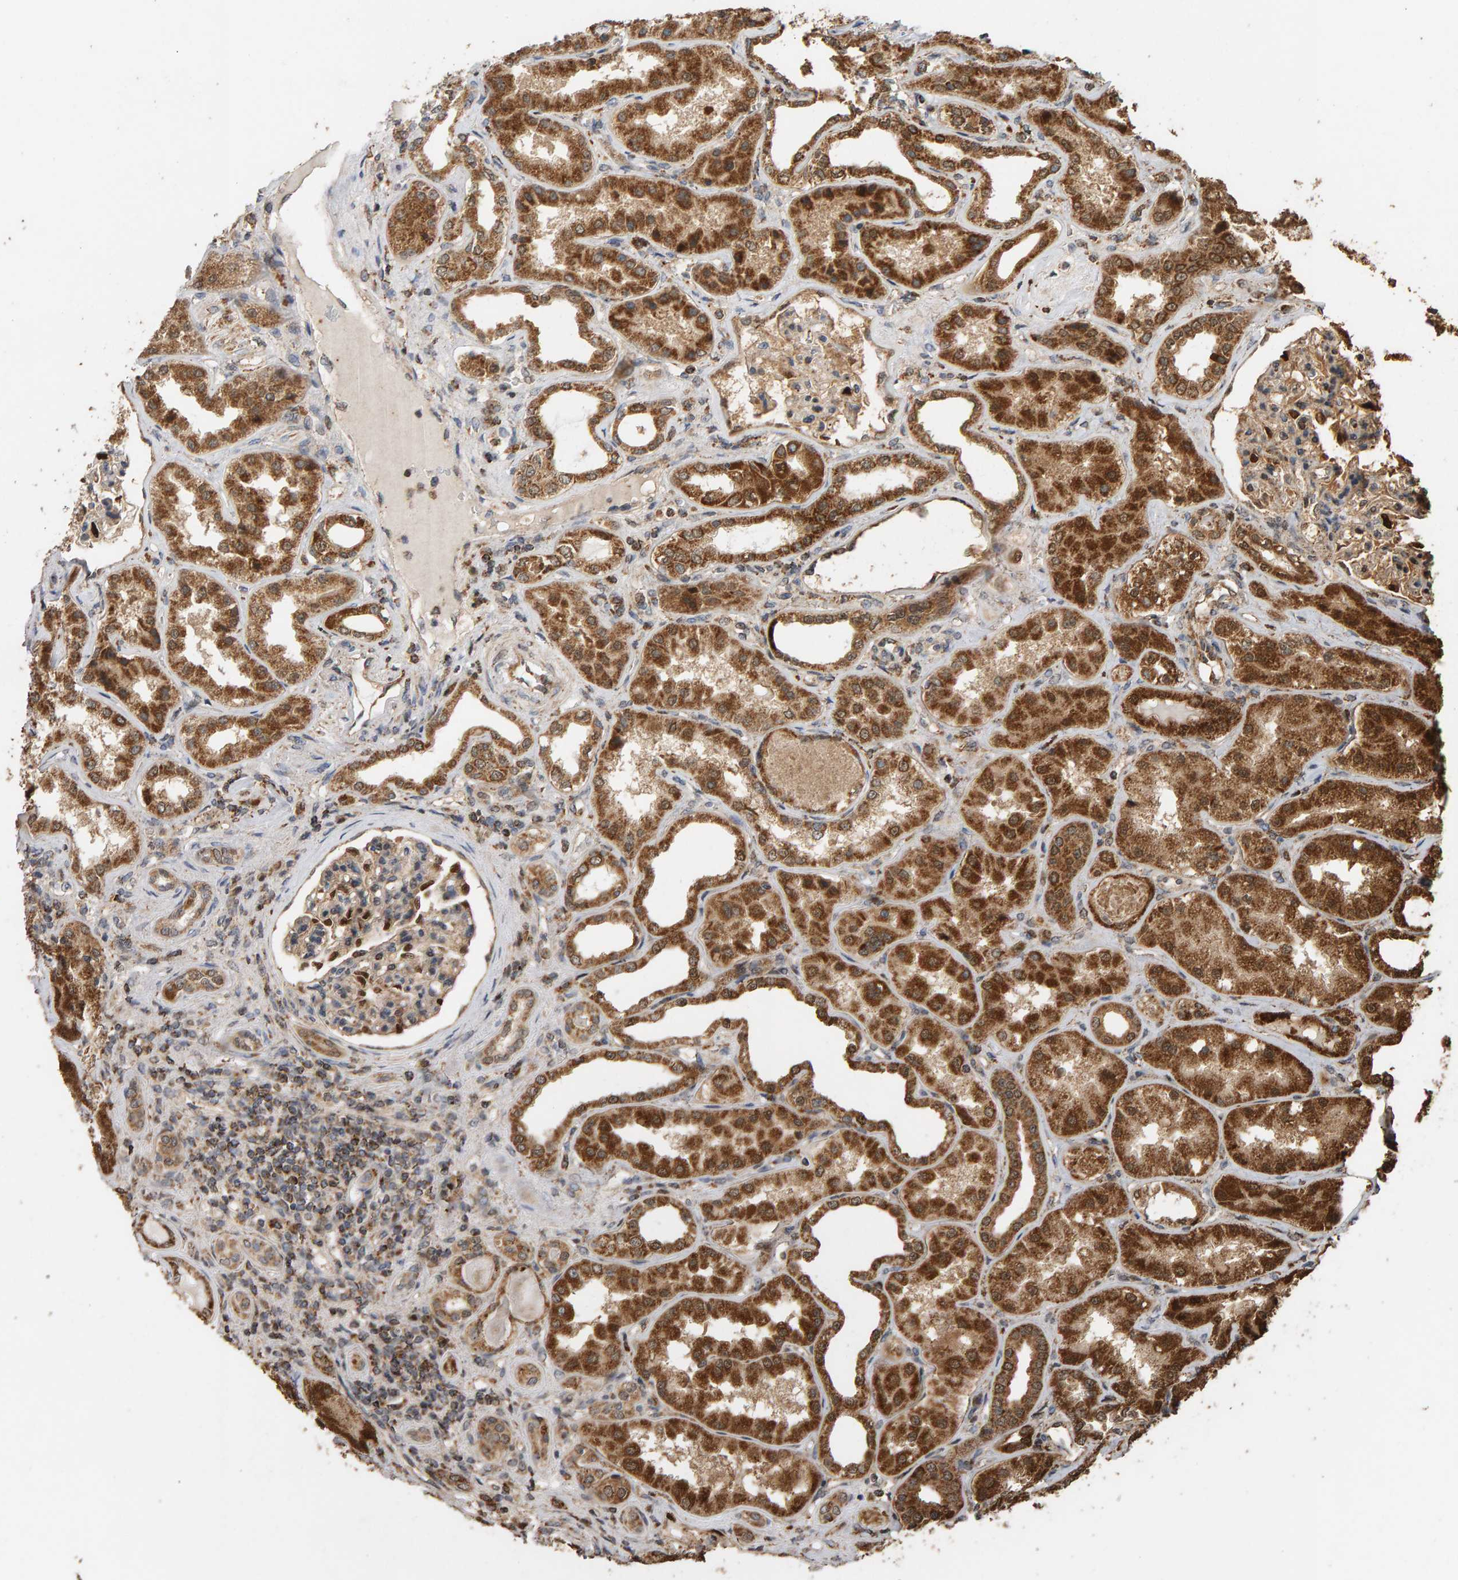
{"staining": {"intensity": "strong", "quantity": "25%-75%", "location": "nuclear"}, "tissue": "kidney", "cell_type": "Cells in glomeruli", "image_type": "normal", "snomed": [{"axis": "morphology", "description": "Normal tissue, NOS"}, {"axis": "topography", "description": "Kidney"}], "caption": "Strong nuclear protein staining is identified in approximately 25%-75% of cells in glomeruli in kidney.", "gene": "GSTK1", "patient": {"sex": "female", "age": 56}}